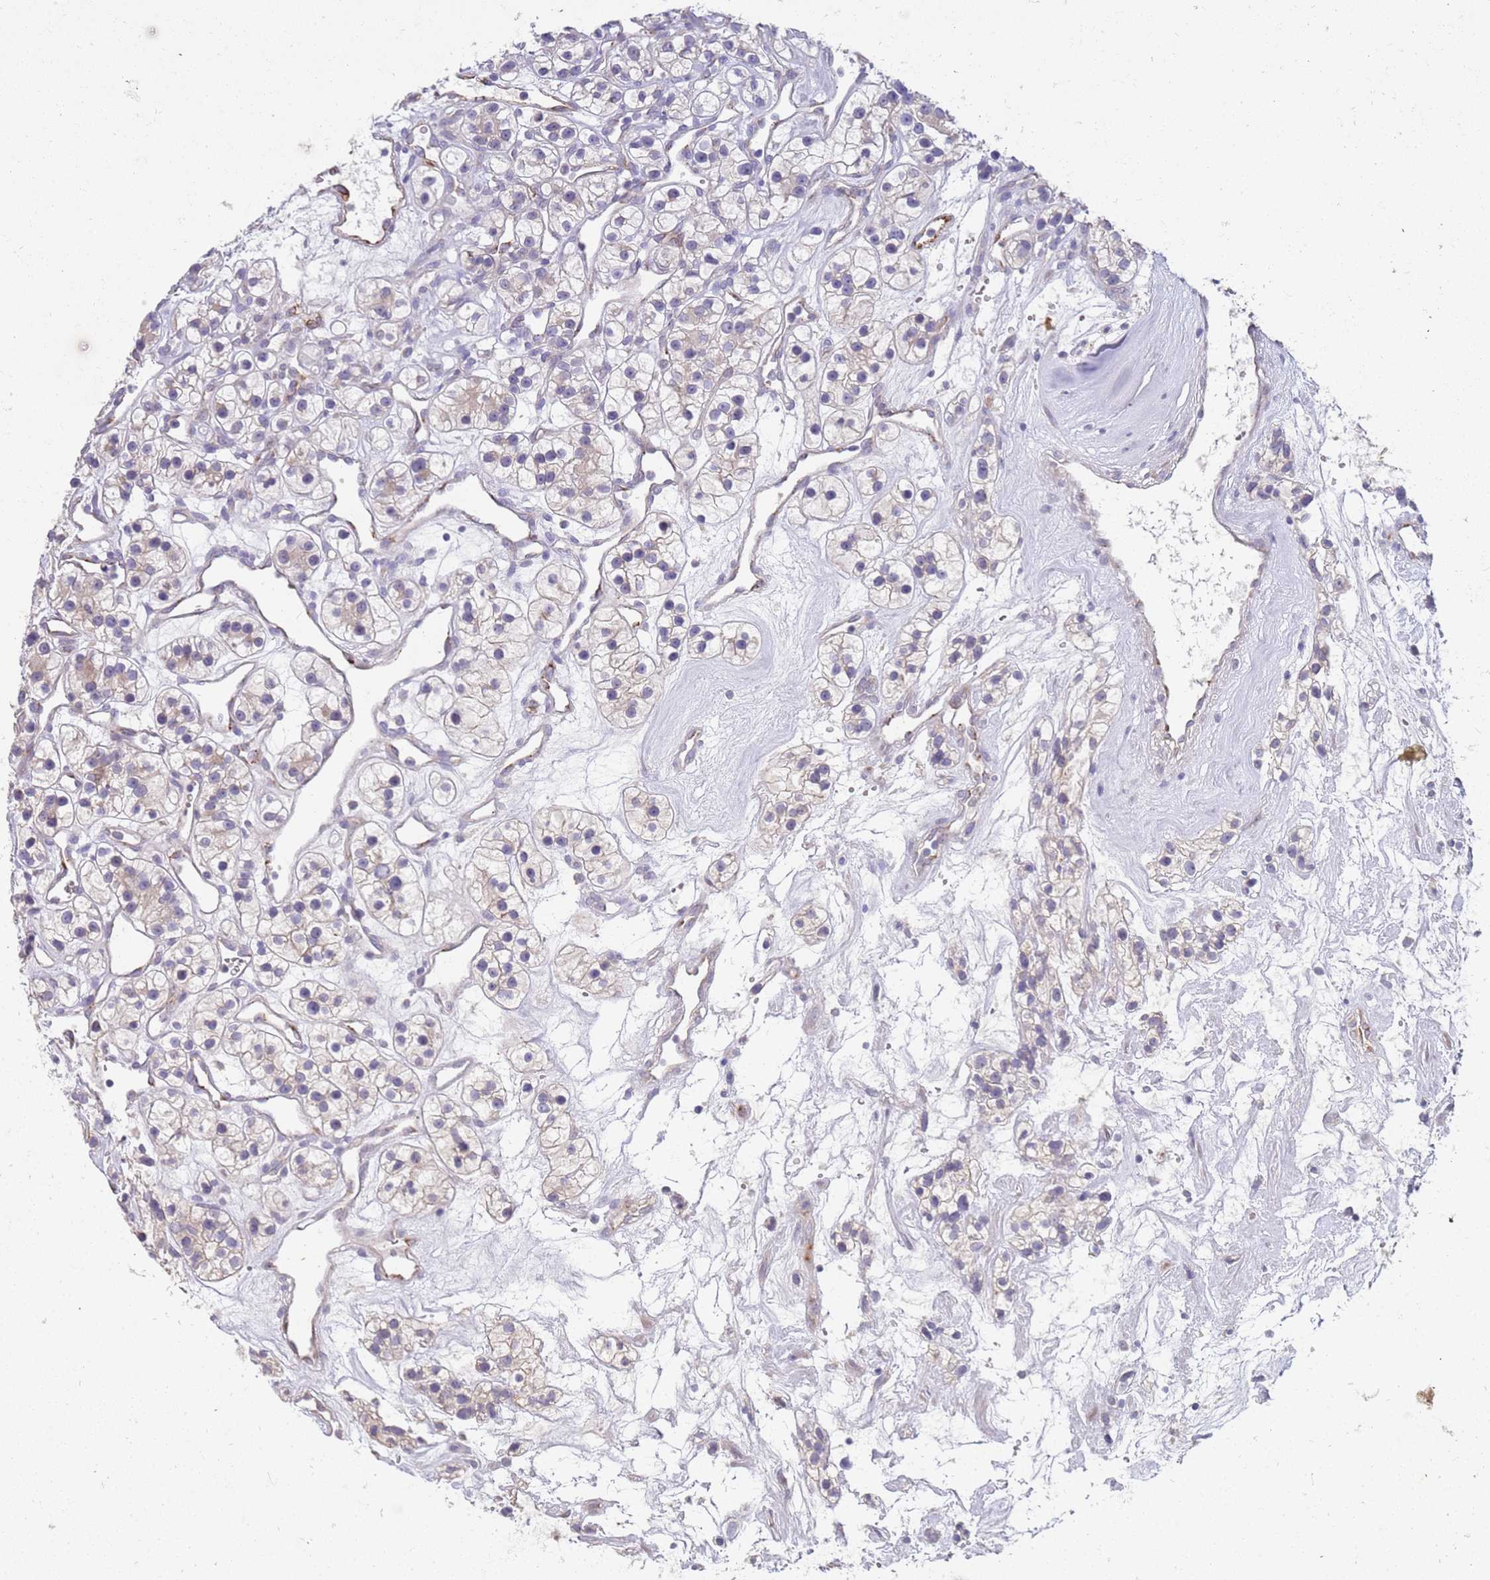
{"staining": {"intensity": "negative", "quantity": "none", "location": "none"}, "tissue": "renal cancer", "cell_type": "Tumor cells", "image_type": "cancer", "snomed": [{"axis": "morphology", "description": "Adenocarcinoma, NOS"}, {"axis": "topography", "description": "Kidney"}], "caption": "Renal adenocarcinoma was stained to show a protein in brown. There is no significant expression in tumor cells.", "gene": "NMUR2", "patient": {"sex": "female", "age": 57}}